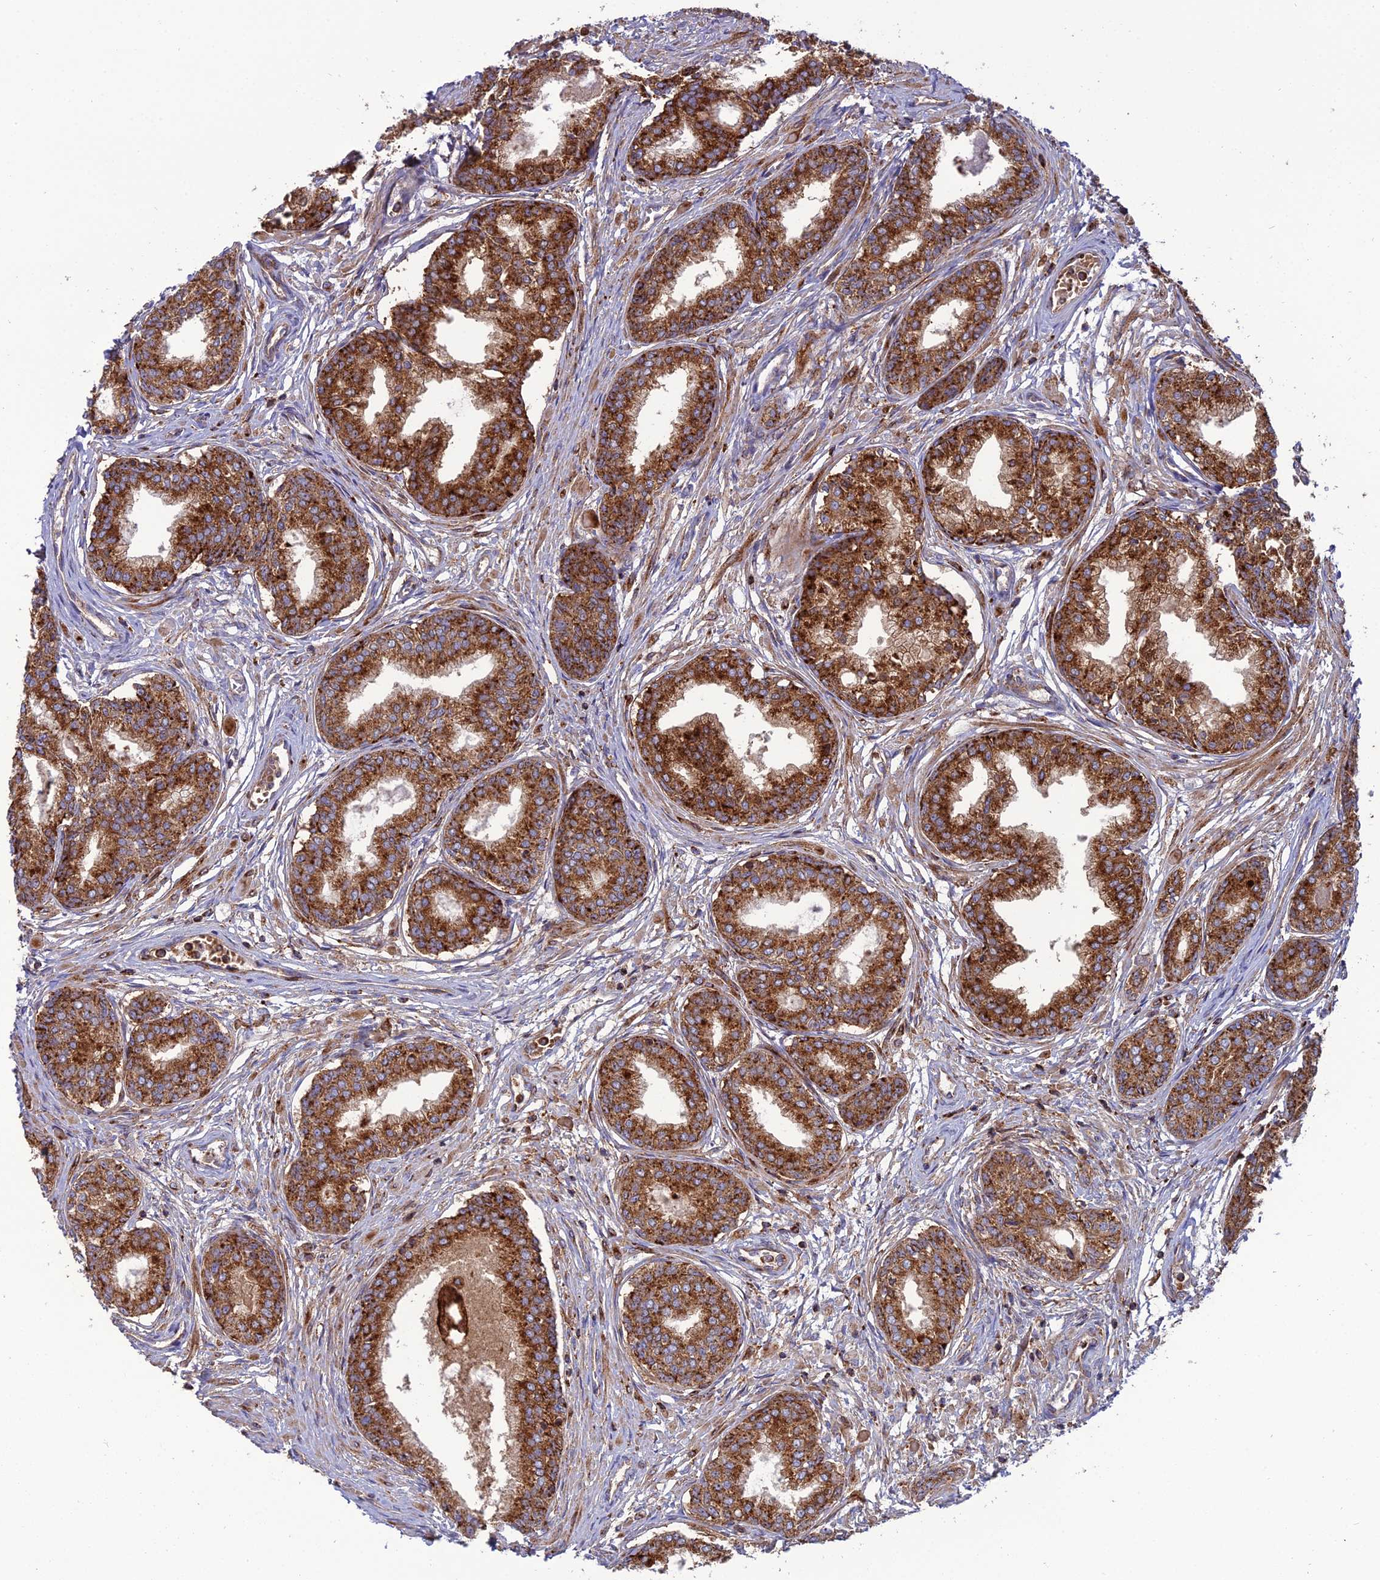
{"staining": {"intensity": "strong", "quantity": ">75%", "location": "cytoplasmic/membranous"}, "tissue": "prostate cancer", "cell_type": "Tumor cells", "image_type": "cancer", "snomed": [{"axis": "morphology", "description": "Adenocarcinoma, High grade"}, {"axis": "topography", "description": "Prostate"}], "caption": "Protein staining shows strong cytoplasmic/membranous staining in about >75% of tumor cells in prostate cancer.", "gene": "LNPEP", "patient": {"sex": "male", "age": 67}}